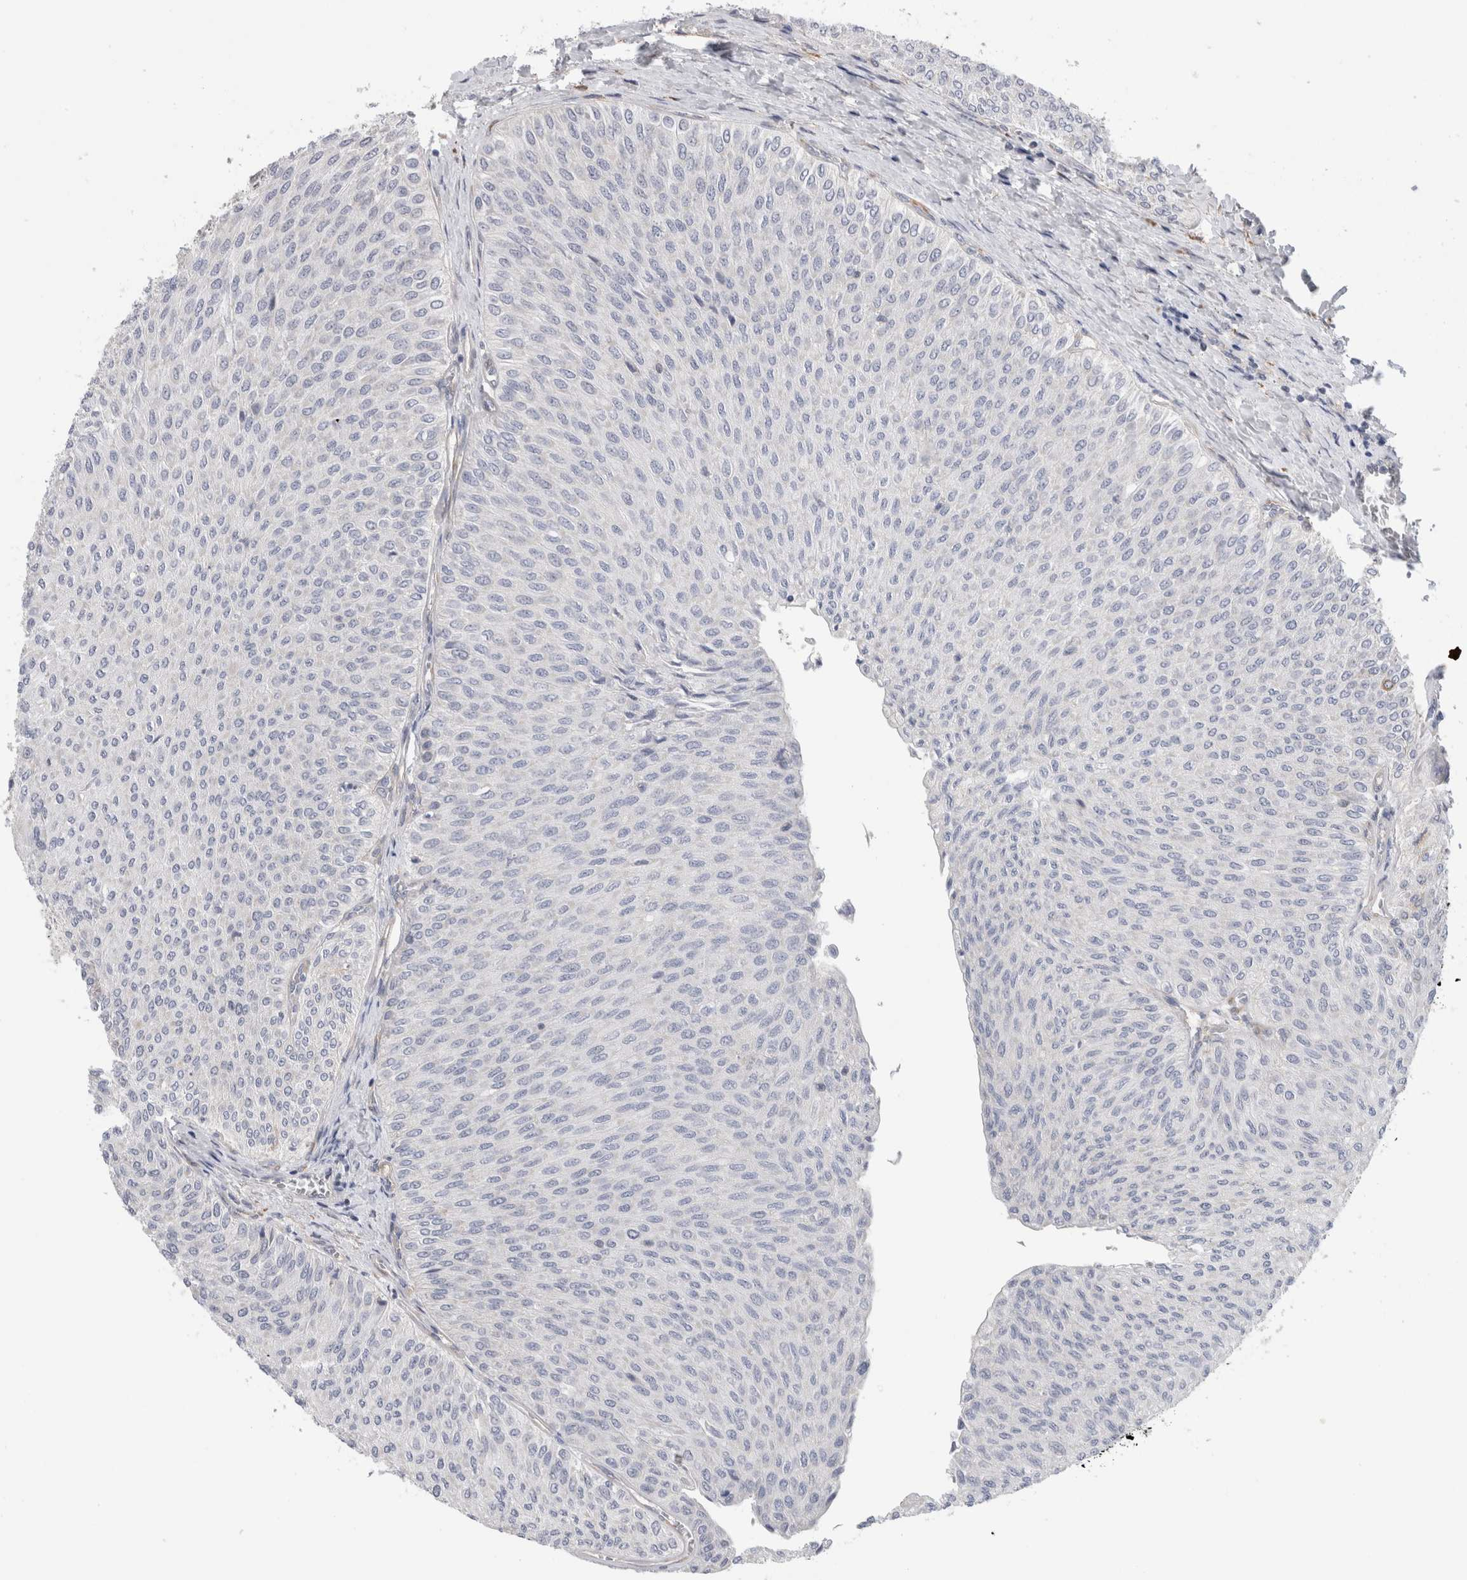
{"staining": {"intensity": "negative", "quantity": "none", "location": "none"}, "tissue": "urothelial cancer", "cell_type": "Tumor cells", "image_type": "cancer", "snomed": [{"axis": "morphology", "description": "Urothelial carcinoma, Low grade"}, {"axis": "topography", "description": "Urinary bladder"}], "caption": "A high-resolution micrograph shows immunohistochemistry (IHC) staining of low-grade urothelial carcinoma, which displays no significant staining in tumor cells.", "gene": "SYTL5", "patient": {"sex": "male", "age": 78}}